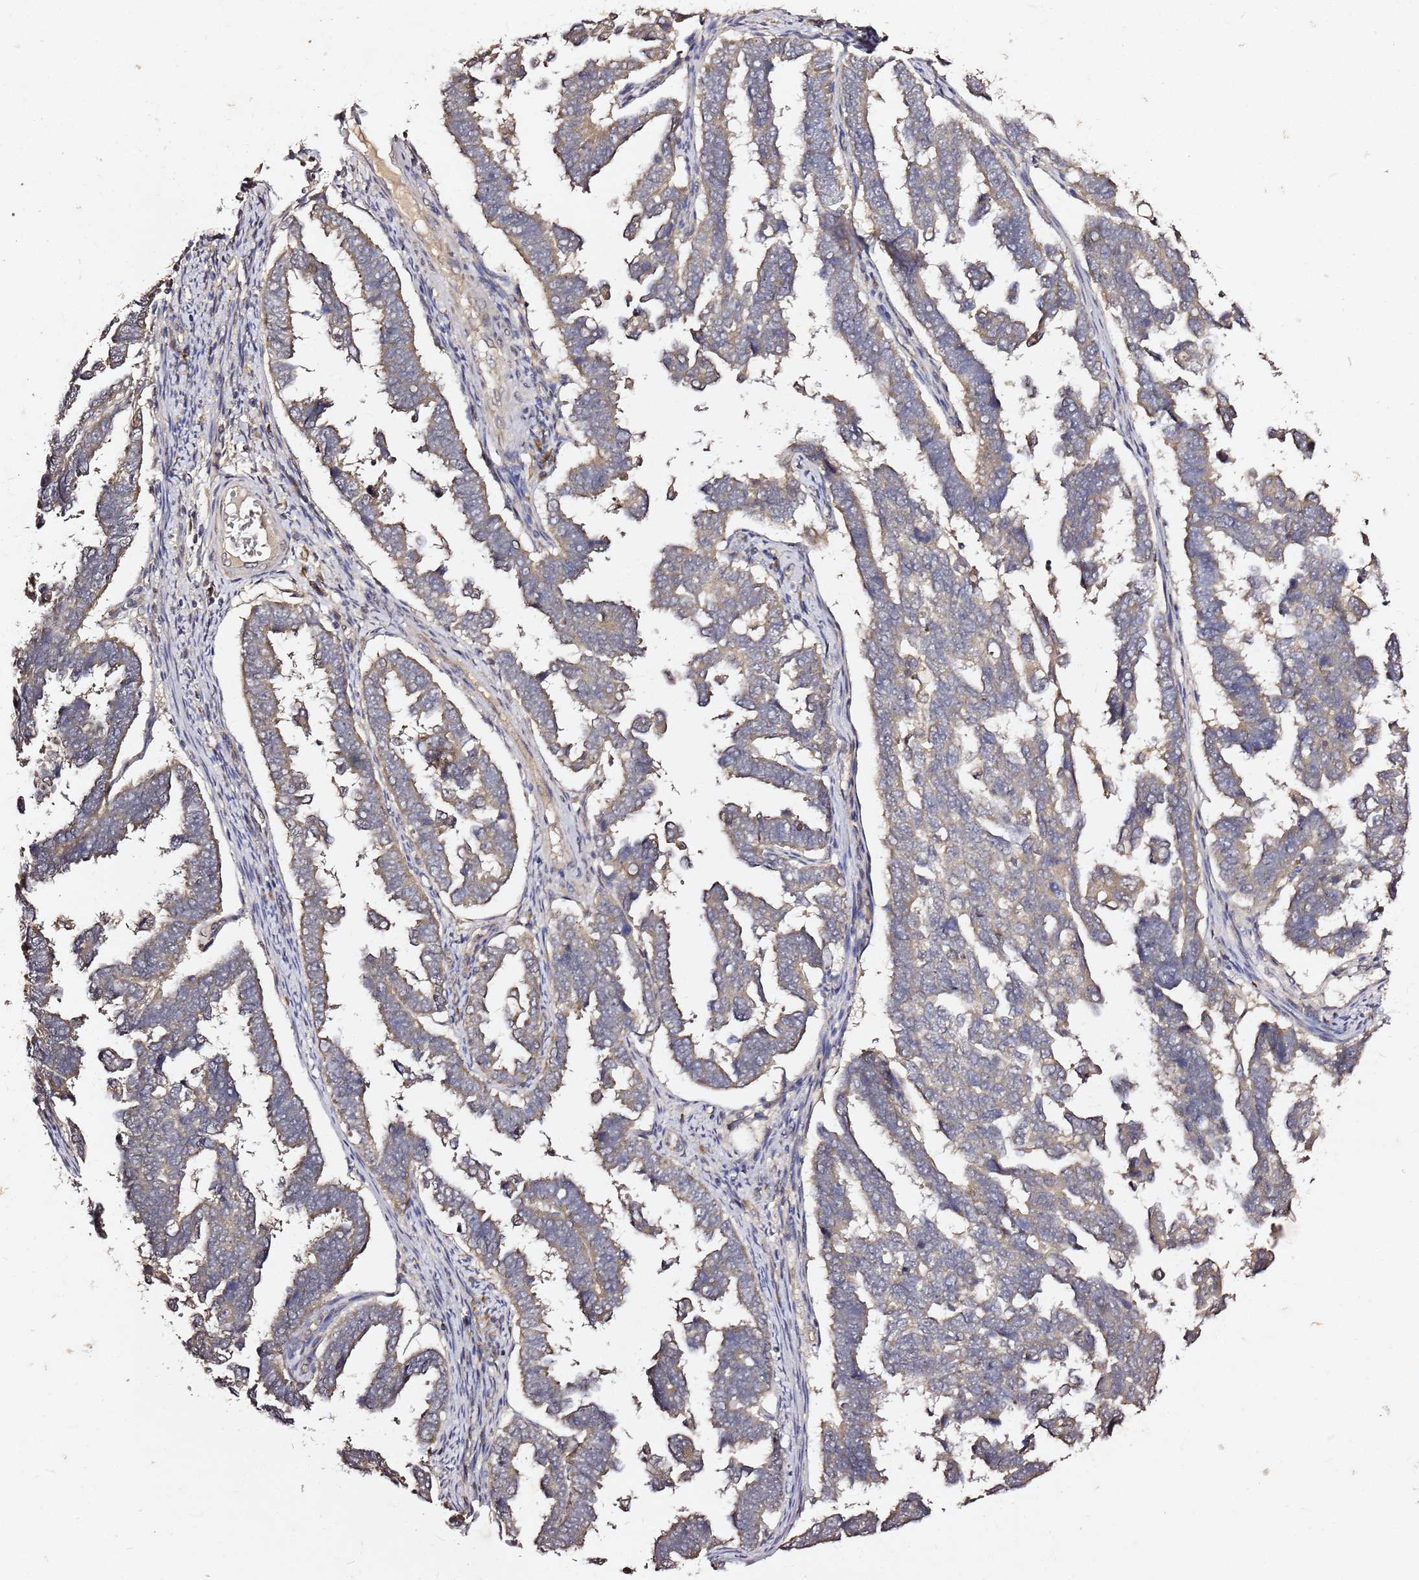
{"staining": {"intensity": "weak", "quantity": ">75%", "location": "cytoplasmic/membranous"}, "tissue": "endometrial cancer", "cell_type": "Tumor cells", "image_type": "cancer", "snomed": [{"axis": "morphology", "description": "Adenocarcinoma, NOS"}, {"axis": "topography", "description": "Endometrium"}], "caption": "Immunohistochemical staining of human endometrial cancer (adenocarcinoma) shows low levels of weak cytoplasmic/membranous protein expression in about >75% of tumor cells.", "gene": "C6orf136", "patient": {"sex": "female", "age": 75}}